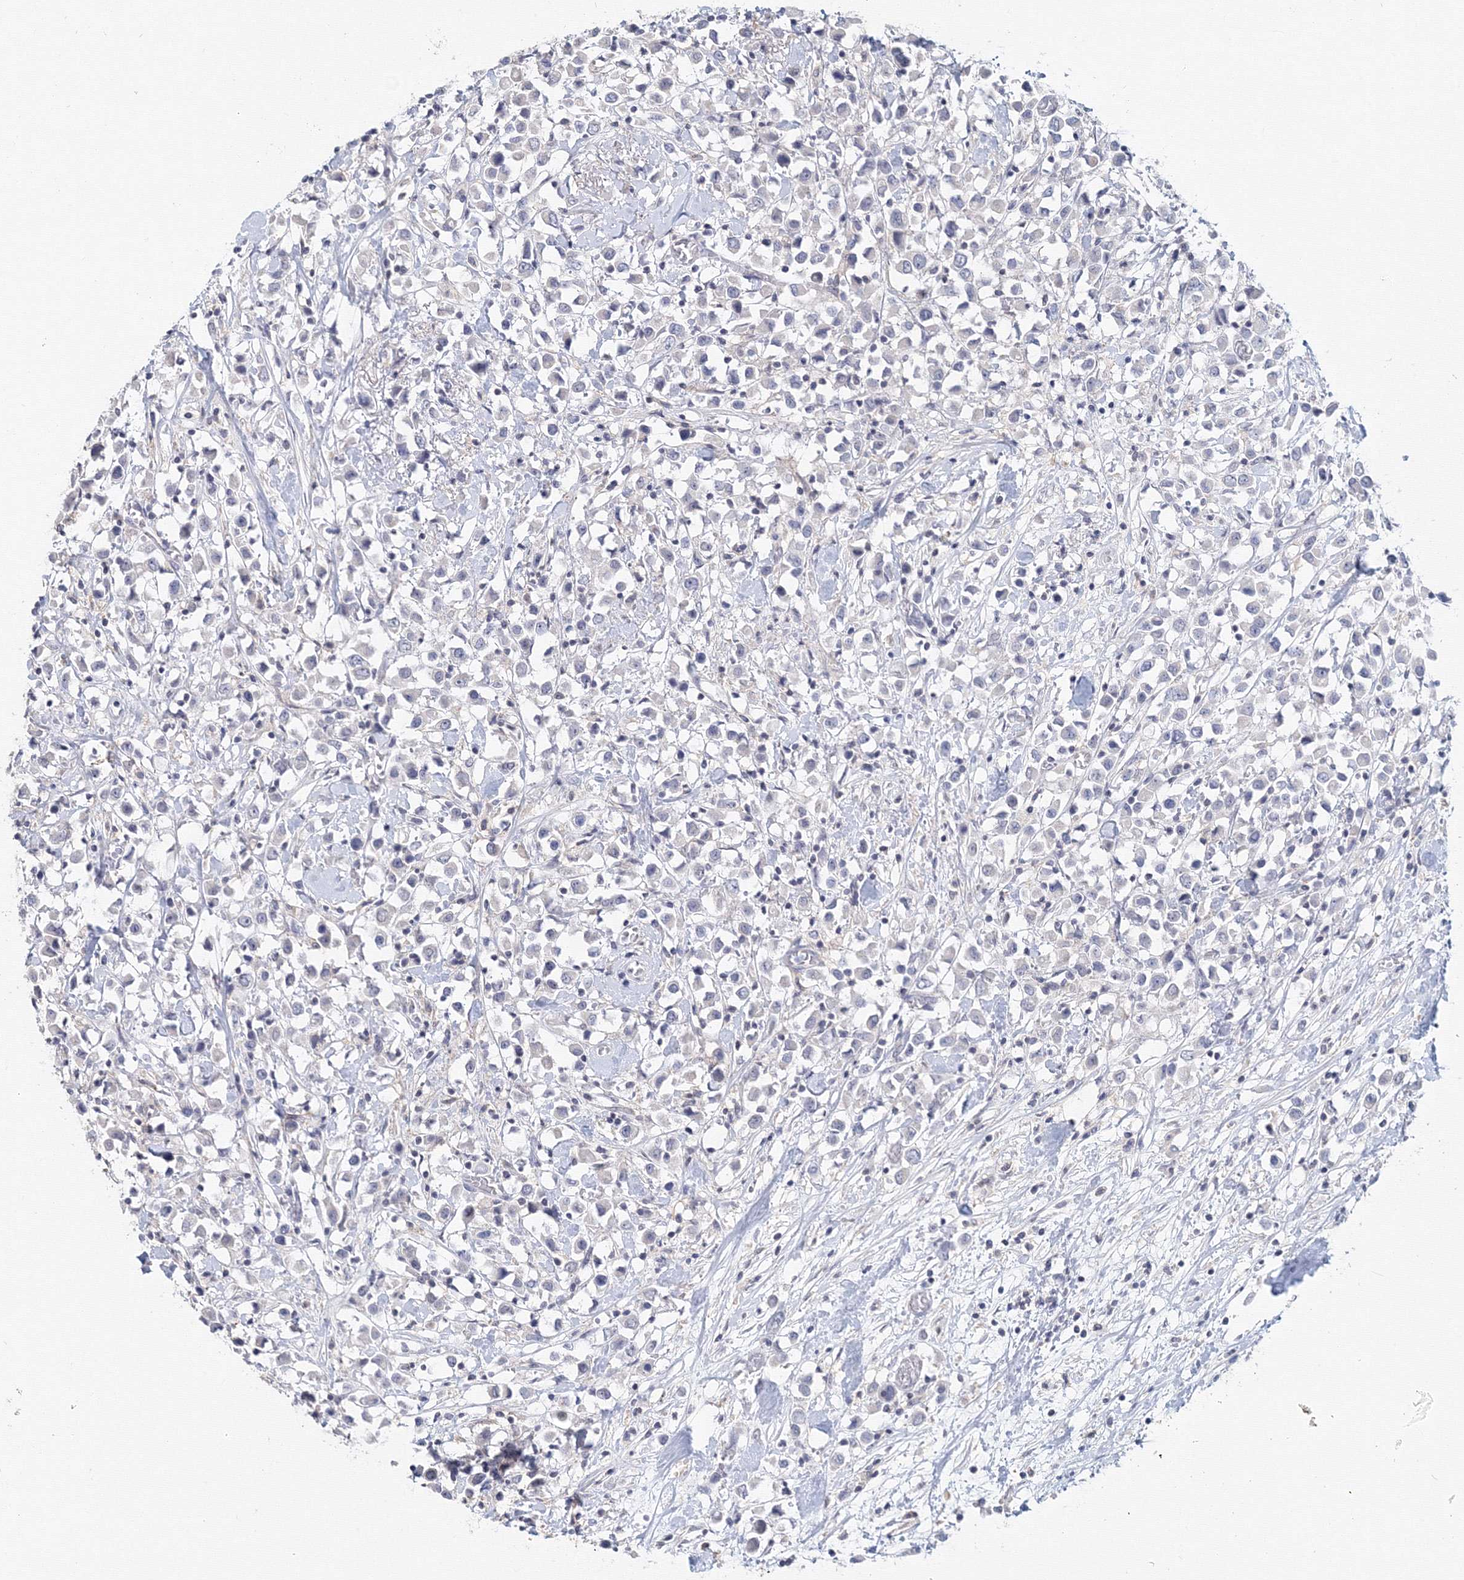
{"staining": {"intensity": "negative", "quantity": "none", "location": "none"}, "tissue": "breast cancer", "cell_type": "Tumor cells", "image_type": "cancer", "snomed": [{"axis": "morphology", "description": "Duct carcinoma"}, {"axis": "topography", "description": "Breast"}], "caption": "Immunohistochemical staining of human breast cancer demonstrates no significant positivity in tumor cells. (DAB (3,3'-diaminobenzidine) immunohistochemistry, high magnification).", "gene": "SLC7A7", "patient": {"sex": "female", "age": 61}}